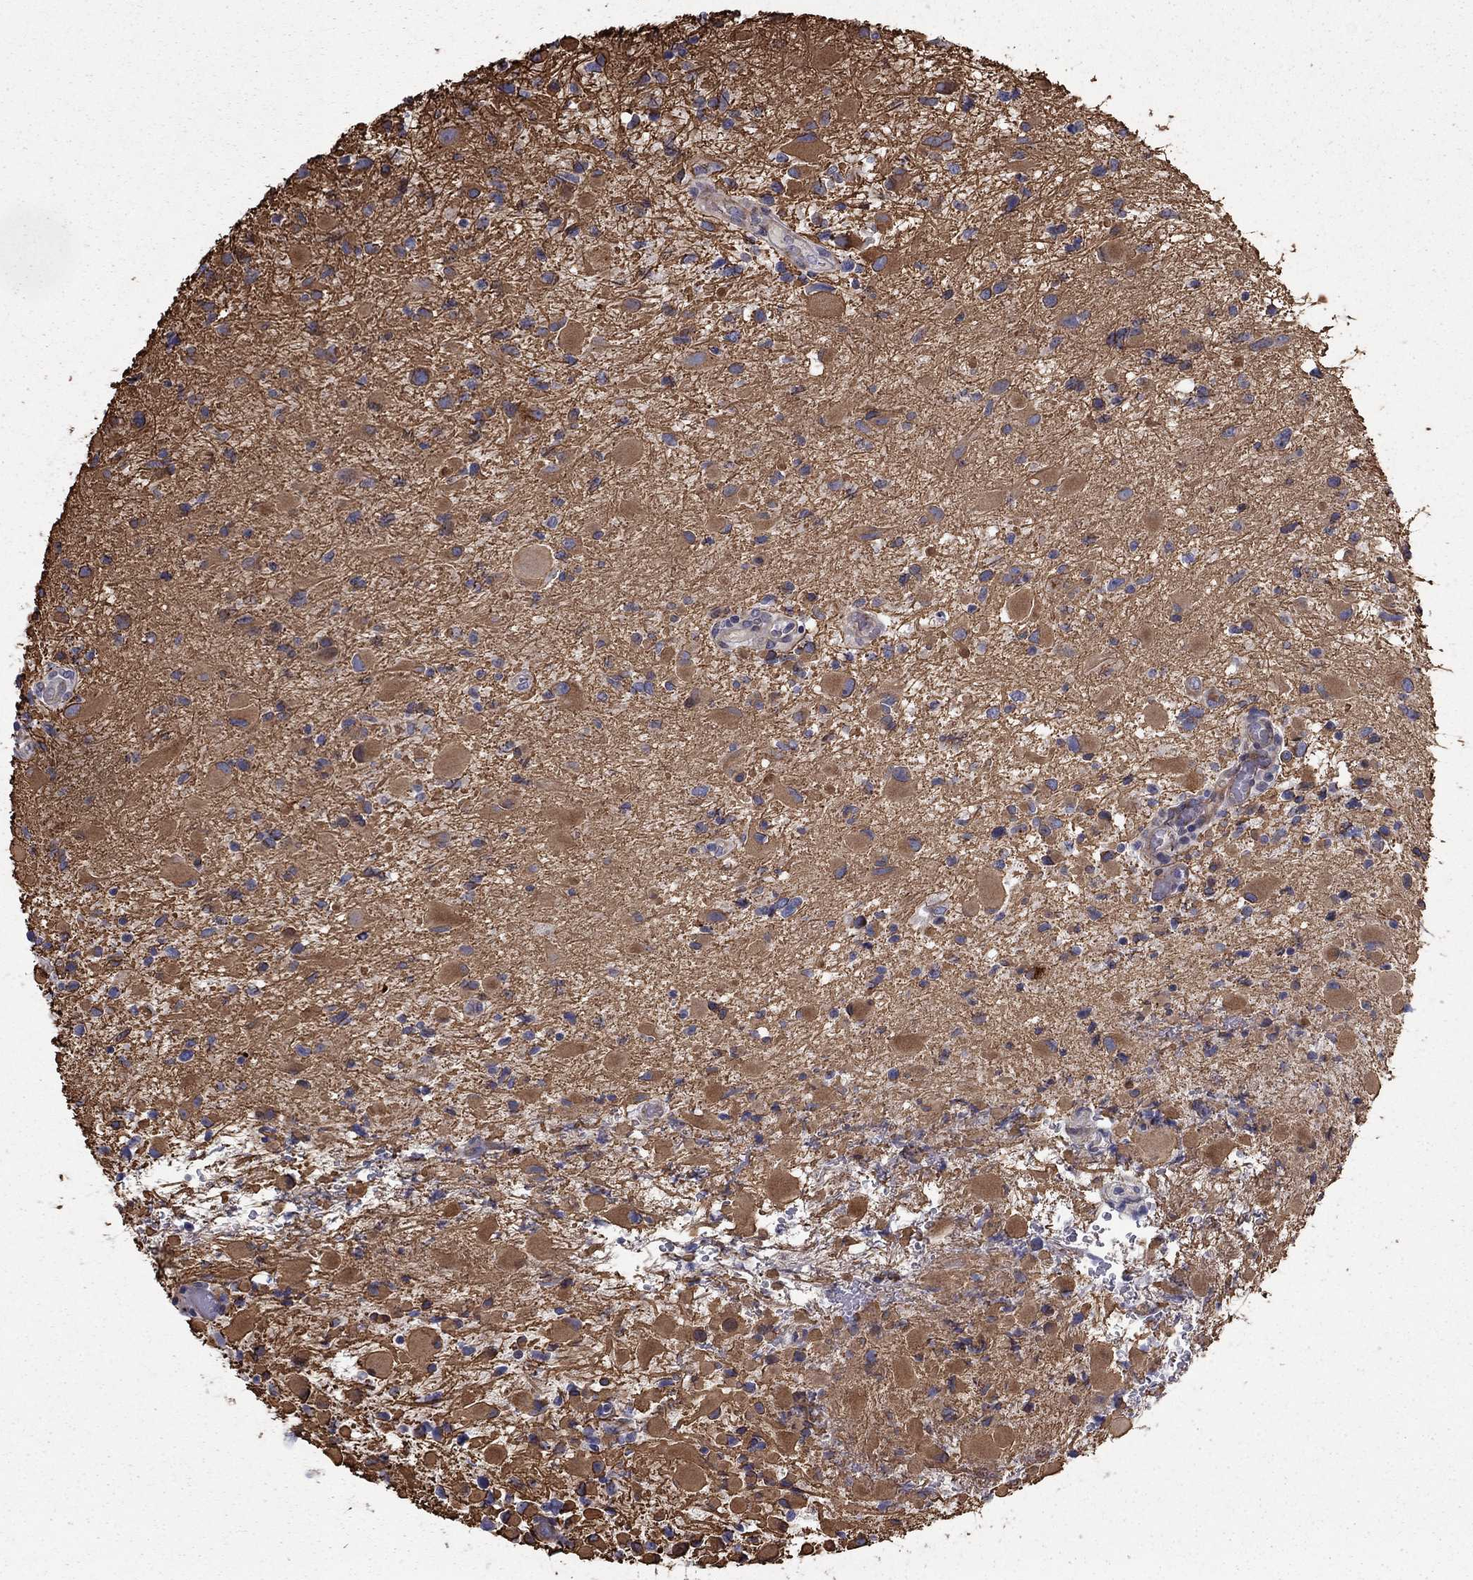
{"staining": {"intensity": "moderate", "quantity": "25%-75%", "location": "cytoplasmic/membranous"}, "tissue": "glioma", "cell_type": "Tumor cells", "image_type": "cancer", "snomed": [{"axis": "morphology", "description": "Glioma, malignant, Low grade"}, {"axis": "topography", "description": "Brain"}], "caption": "Immunohistochemical staining of human malignant glioma (low-grade) shows medium levels of moderate cytoplasmic/membranous expression in about 25%-75% of tumor cells. The staining was performed using DAB (3,3'-diaminobenzidine) to visualize the protein expression in brown, while the nuclei were stained in blue with hematoxylin (Magnification: 20x).", "gene": "CLSTN1", "patient": {"sex": "female", "age": 32}}